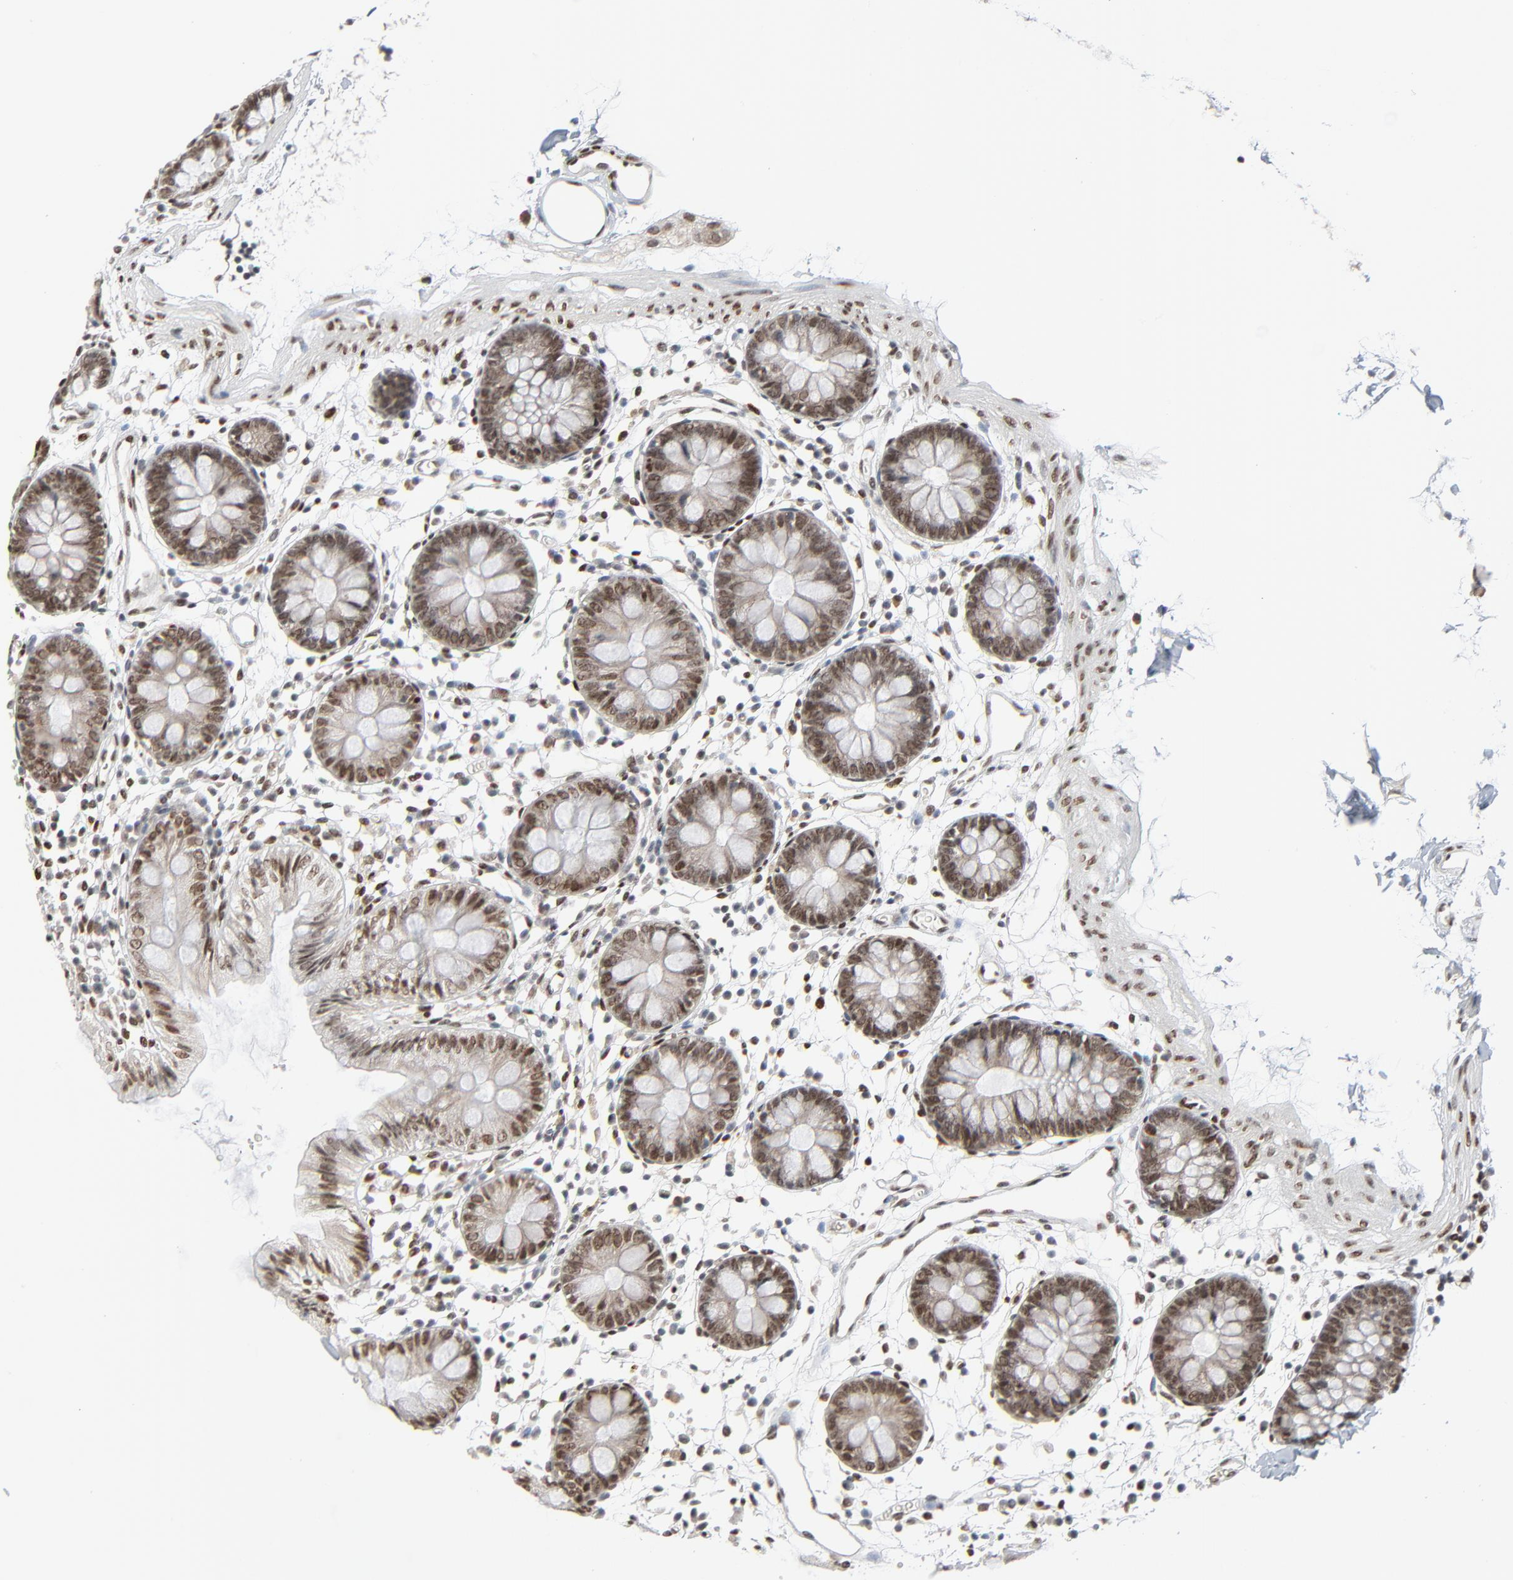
{"staining": {"intensity": "moderate", "quantity": ">75%", "location": "nuclear"}, "tissue": "colon", "cell_type": "Endothelial cells", "image_type": "normal", "snomed": [{"axis": "morphology", "description": "Normal tissue, NOS"}, {"axis": "topography", "description": "Colon"}], "caption": "Protein staining of normal colon displays moderate nuclear staining in approximately >75% of endothelial cells.", "gene": "CUX1", "patient": {"sex": "male", "age": 14}}